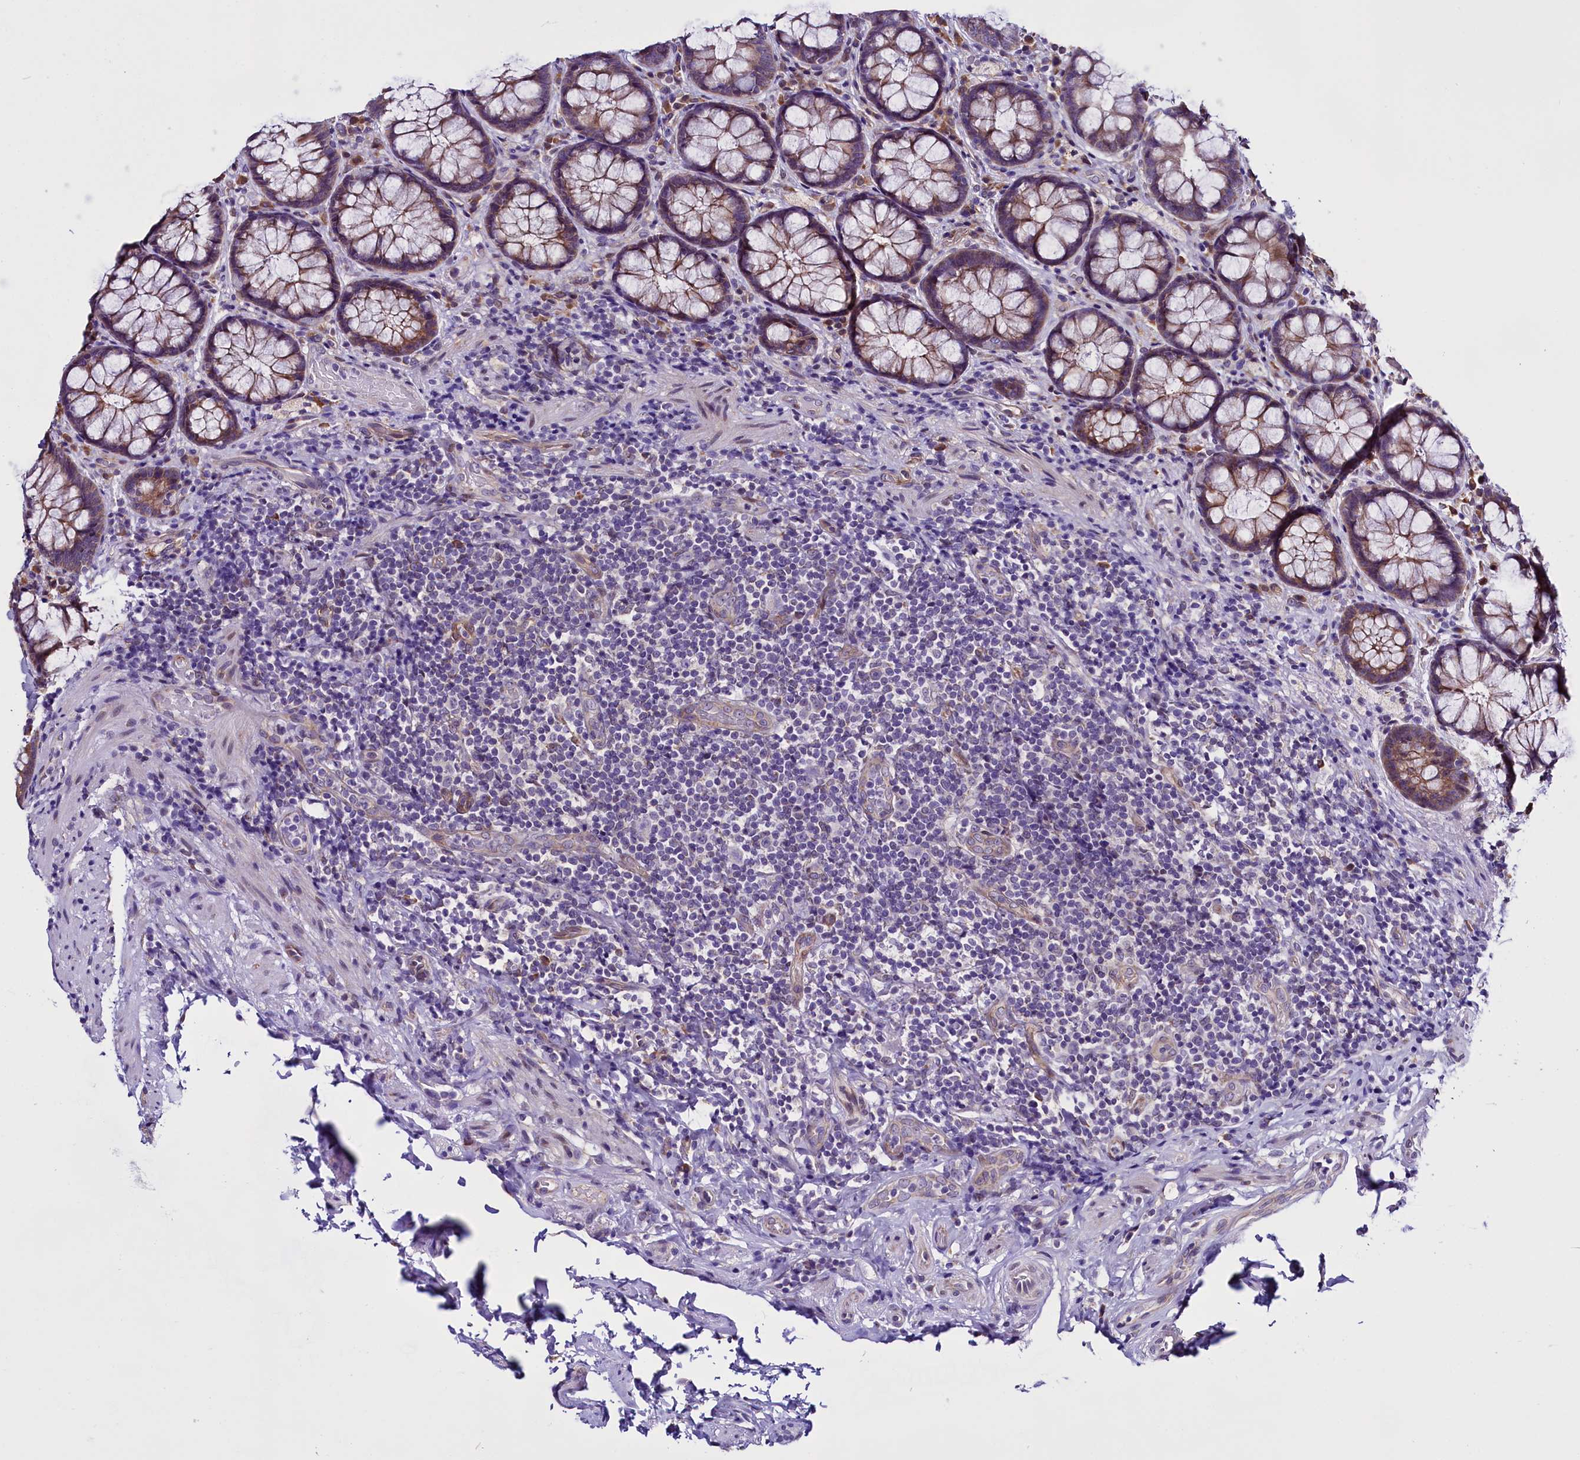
{"staining": {"intensity": "weak", "quantity": ">75%", "location": "cytoplasmic/membranous"}, "tissue": "rectum", "cell_type": "Glandular cells", "image_type": "normal", "snomed": [{"axis": "morphology", "description": "Normal tissue, NOS"}, {"axis": "topography", "description": "Rectum"}], "caption": "Immunohistochemical staining of benign human rectum shows >75% levels of weak cytoplasmic/membranous protein expression in about >75% of glandular cells.", "gene": "UACA", "patient": {"sex": "male", "age": 83}}